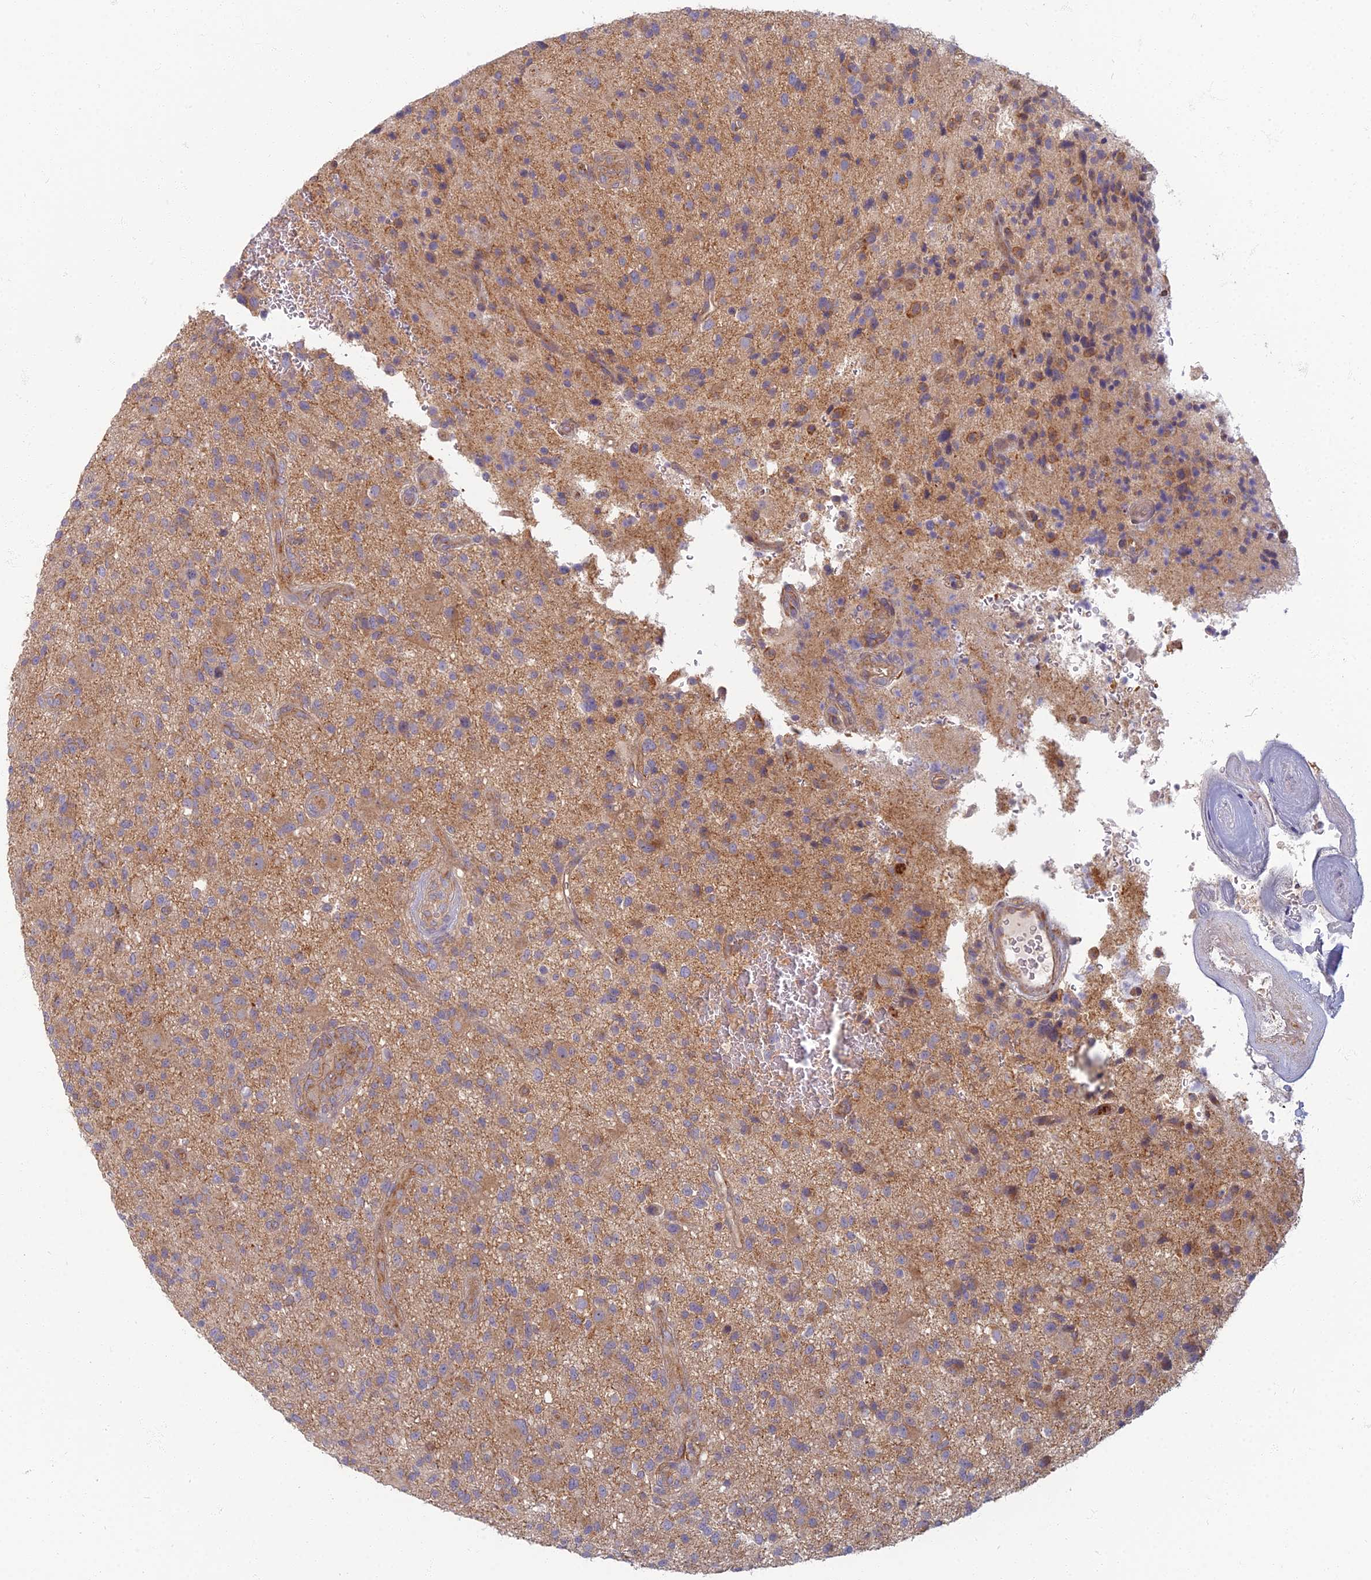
{"staining": {"intensity": "weak", "quantity": "25%-75%", "location": "cytoplasmic/membranous"}, "tissue": "glioma", "cell_type": "Tumor cells", "image_type": "cancer", "snomed": [{"axis": "morphology", "description": "Glioma, malignant, High grade"}, {"axis": "topography", "description": "Brain"}], "caption": "Protein staining demonstrates weak cytoplasmic/membranous positivity in about 25%-75% of tumor cells in glioma. Using DAB (3,3'-diaminobenzidine) (brown) and hematoxylin (blue) stains, captured at high magnification using brightfield microscopy.", "gene": "PROX2", "patient": {"sex": "male", "age": 47}}